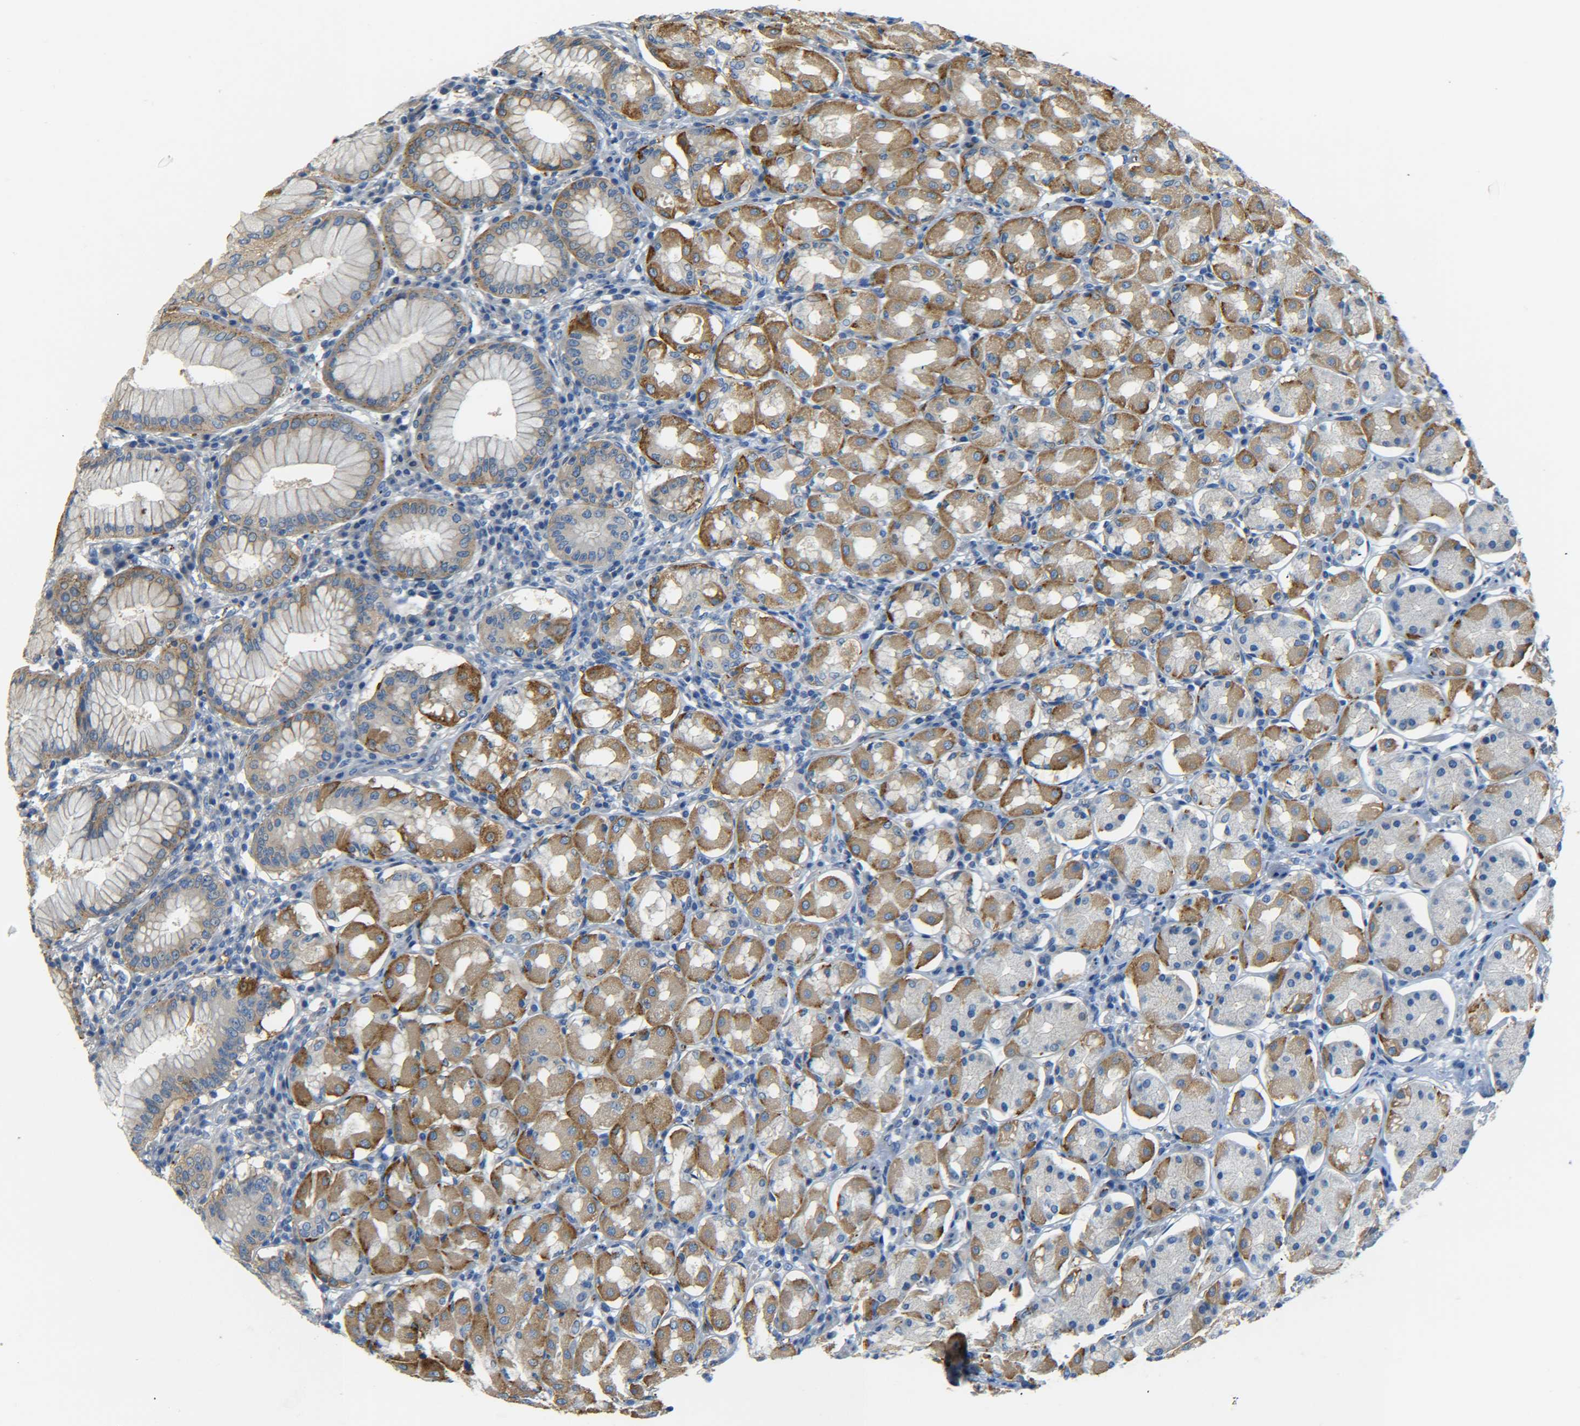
{"staining": {"intensity": "moderate", "quantity": "25%-75%", "location": "cytoplasmic/membranous"}, "tissue": "stomach", "cell_type": "Glandular cells", "image_type": "normal", "snomed": [{"axis": "morphology", "description": "Normal tissue, NOS"}, {"axis": "topography", "description": "Stomach"}, {"axis": "topography", "description": "Stomach, lower"}], "caption": "The immunohistochemical stain highlights moderate cytoplasmic/membranous expression in glandular cells of benign stomach. (DAB IHC with brightfield microscopy, high magnification).", "gene": "LRCH3", "patient": {"sex": "female", "age": 56}}